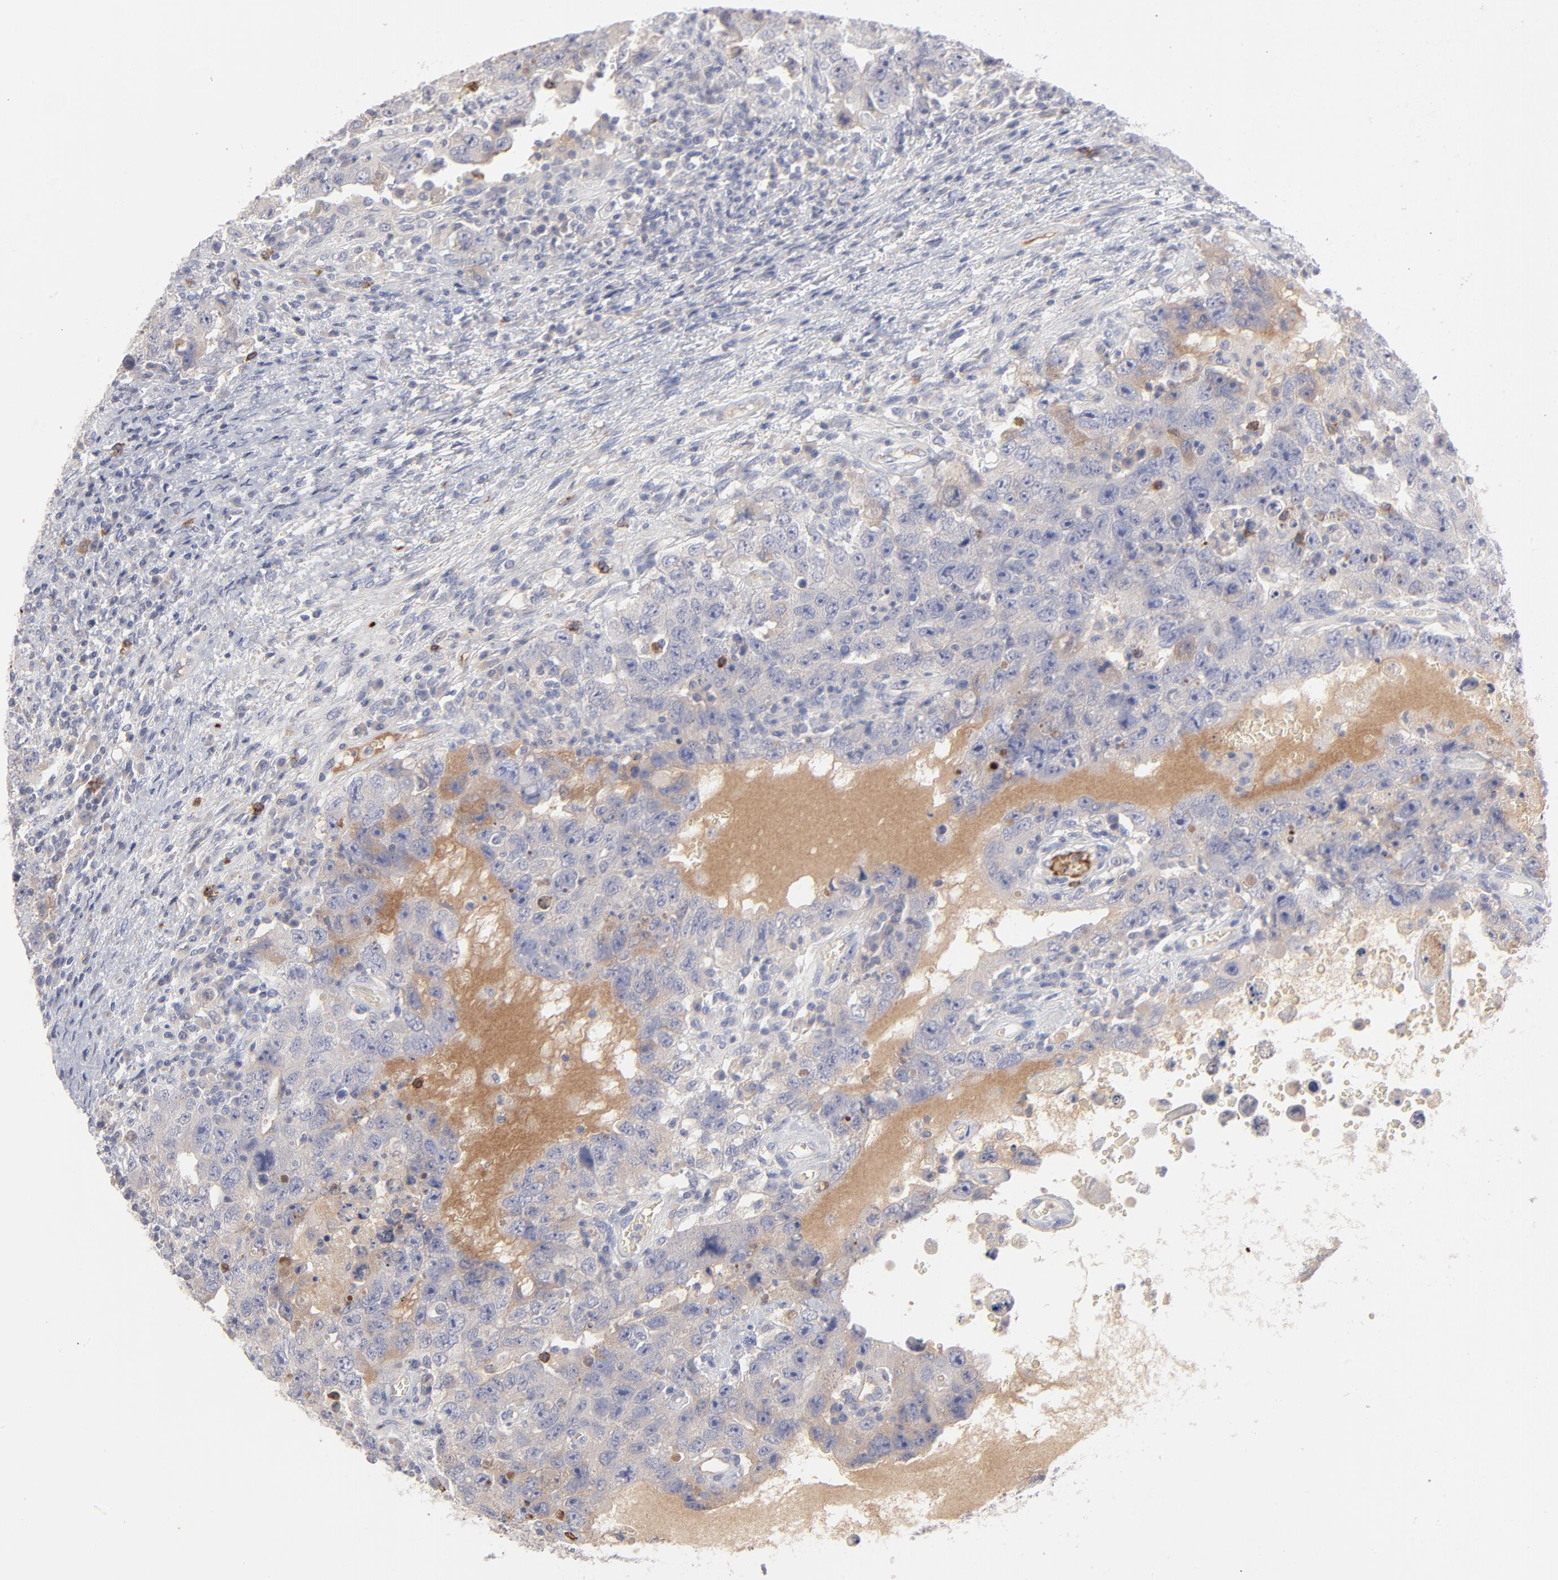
{"staining": {"intensity": "weak", "quantity": "<25%", "location": "cytoplasmic/membranous"}, "tissue": "testis cancer", "cell_type": "Tumor cells", "image_type": "cancer", "snomed": [{"axis": "morphology", "description": "Carcinoma, Embryonal, NOS"}, {"axis": "topography", "description": "Testis"}], "caption": "DAB immunohistochemical staining of testis embryonal carcinoma reveals no significant positivity in tumor cells. Nuclei are stained in blue.", "gene": "CCR3", "patient": {"sex": "male", "age": 26}}